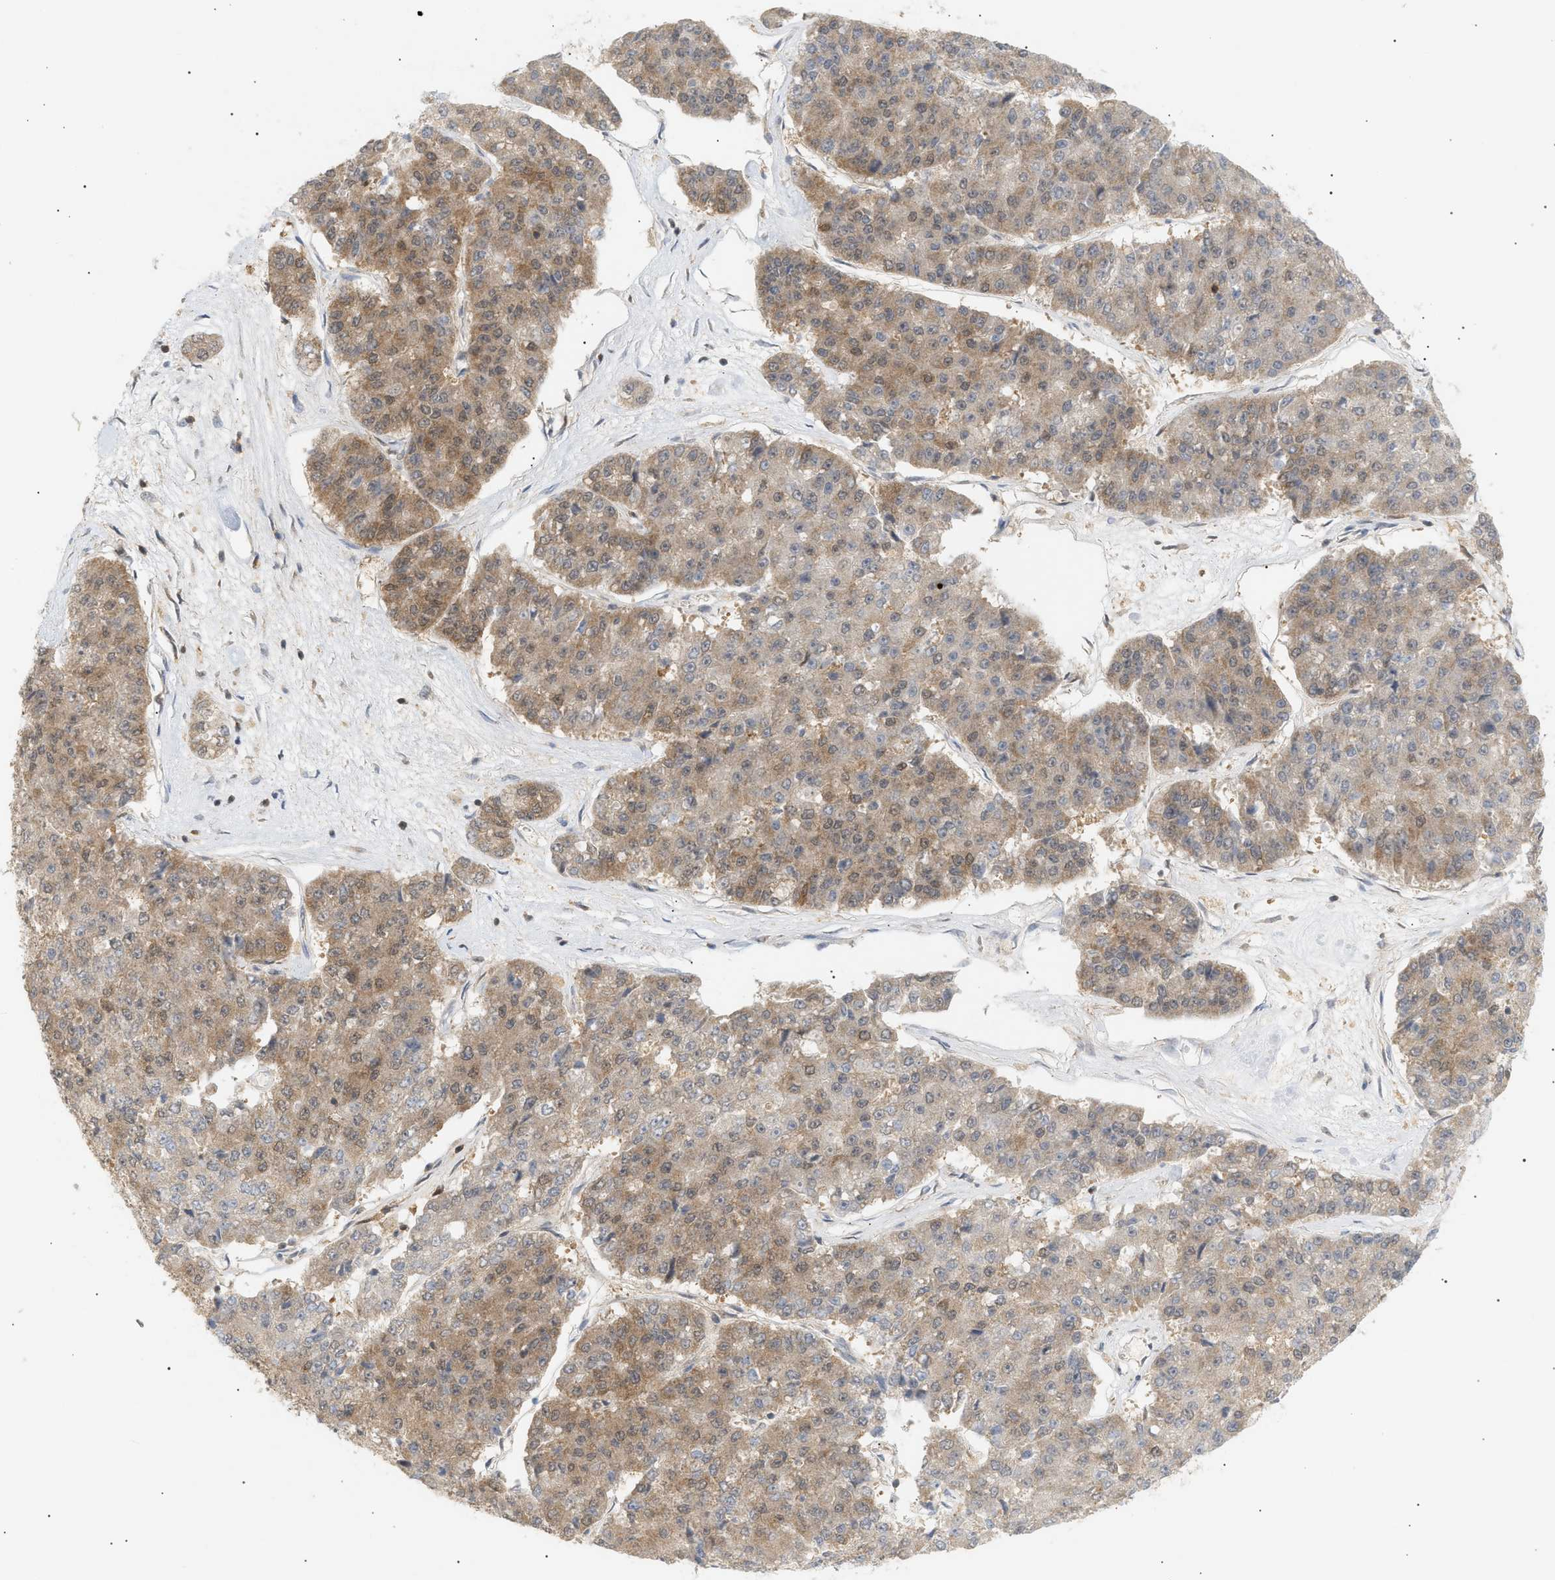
{"staining": {"intensity": "weak", "quantity": ">75%", "location": "cytoplasmic/membranous"}, "tissue": "pancreatic cancer", "cell_type": "Tumor cells", "image_type": "cancer", "snomed": [{"axis": "morphology", "description": "Adenocarcinoma, NOS"}, {"axis": "topography", "description": "Pancreas"}], "caption": "This image demonstrates pancreatic cancer (adenocarcinoma) stained with immunohistochemistry (IHC) to label a protein in brown. The cytoplasmic/membranous of tumor cells show weak positivity for the protein. Nuclei are counter-stained blue.", "gene": "SHC1", "patient": {"sex": "male", "age": 50}}